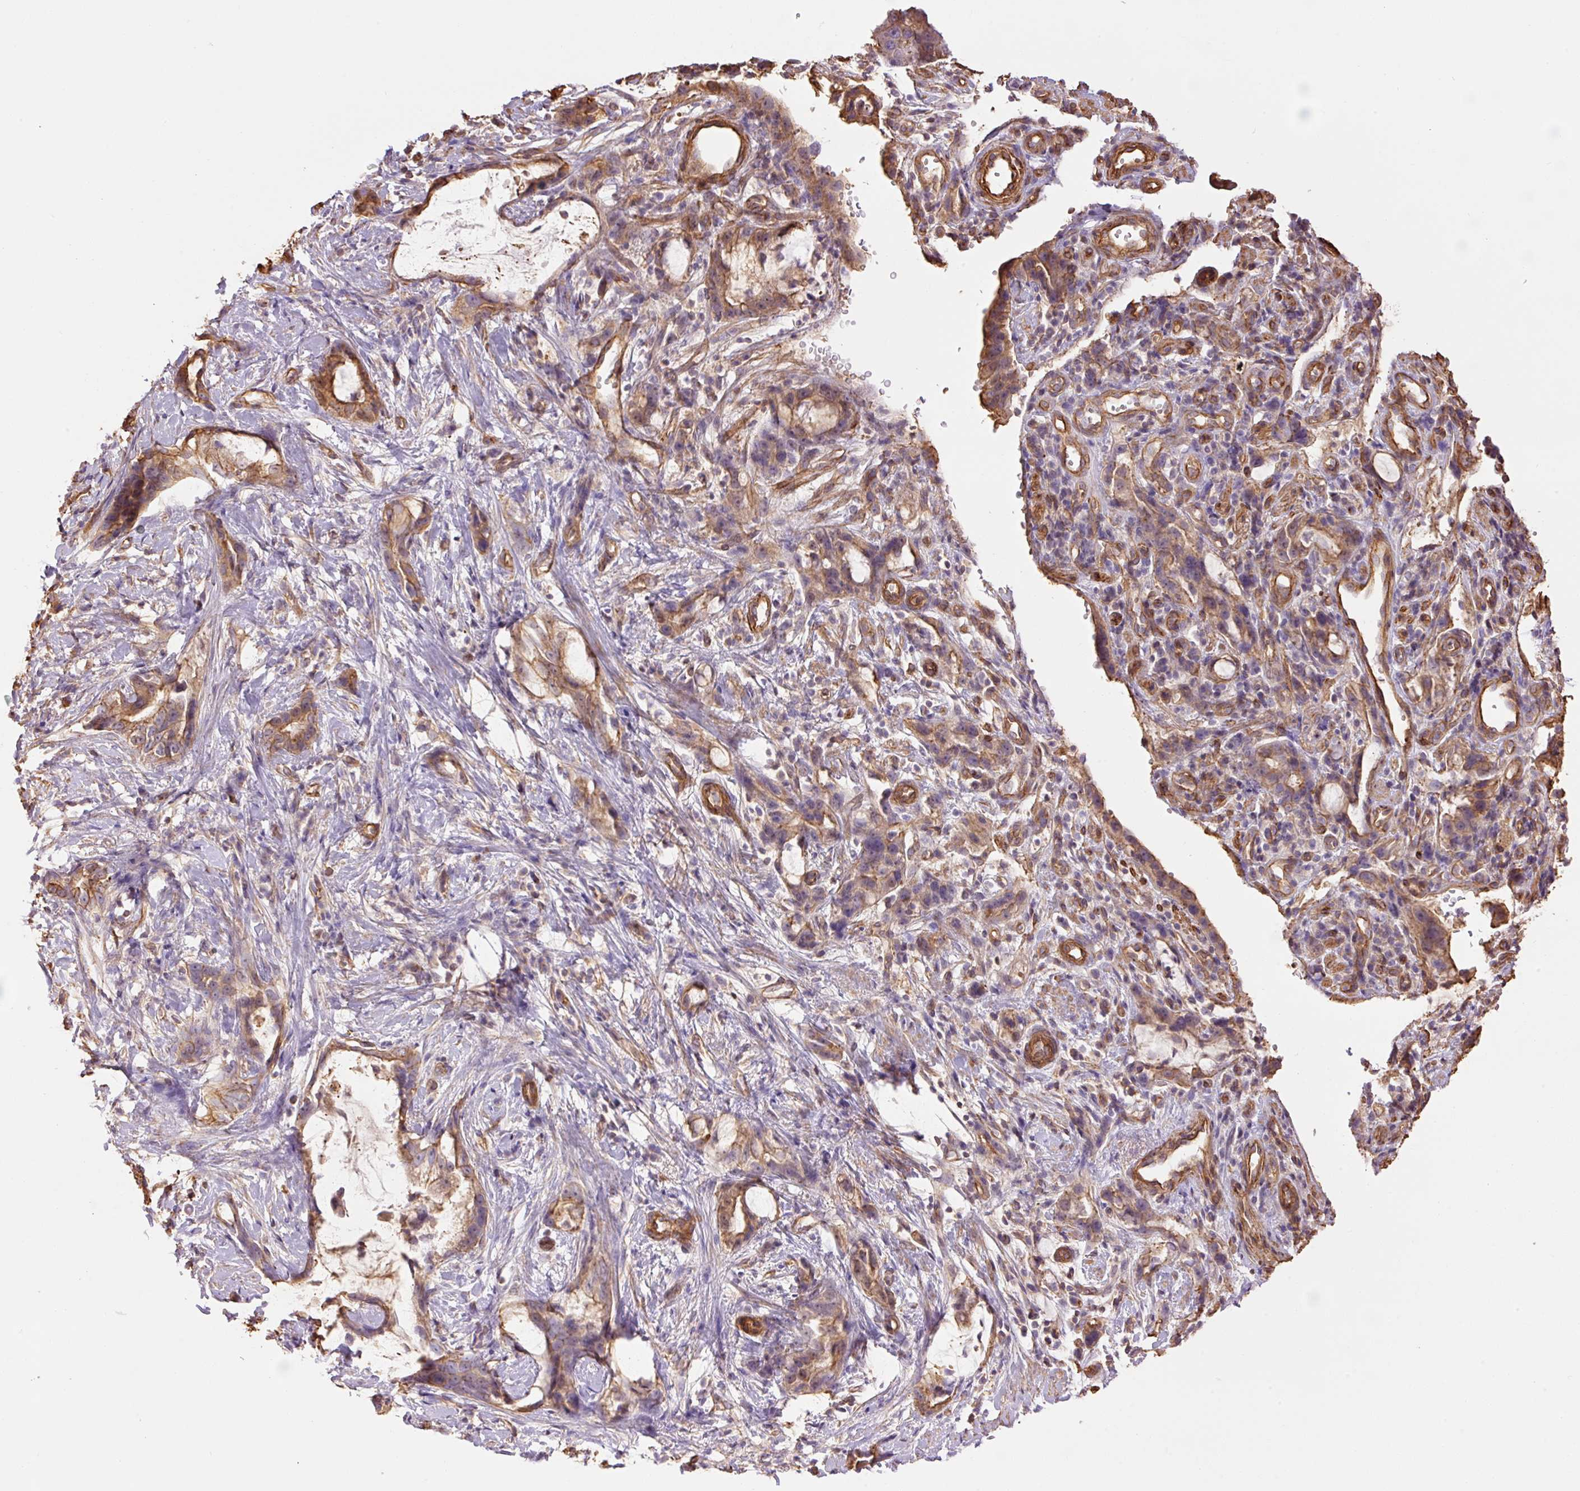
{"staining": {"intensity": "moderate", "quantity": ">75%", "location": "cytoplasmic/membranous"}, "tissue": "stomach cancer", "cell_type": "Tumor cells", "image_type": "cancer", "snomed": [{"axis": "morphology", "description": "Adenocarcinoma, NOS"}, {"axis": "topography", "description": "Stomach"}], "caption": "This is an image of immunohistochemistry (IHC) staining of stomach adenocarcinoma, which shows moderate expression in the cytoplasmic/membranous of tumor cells.", "gene": "PPP1R1B", "patient": {"sex": "male", "age": 55}}